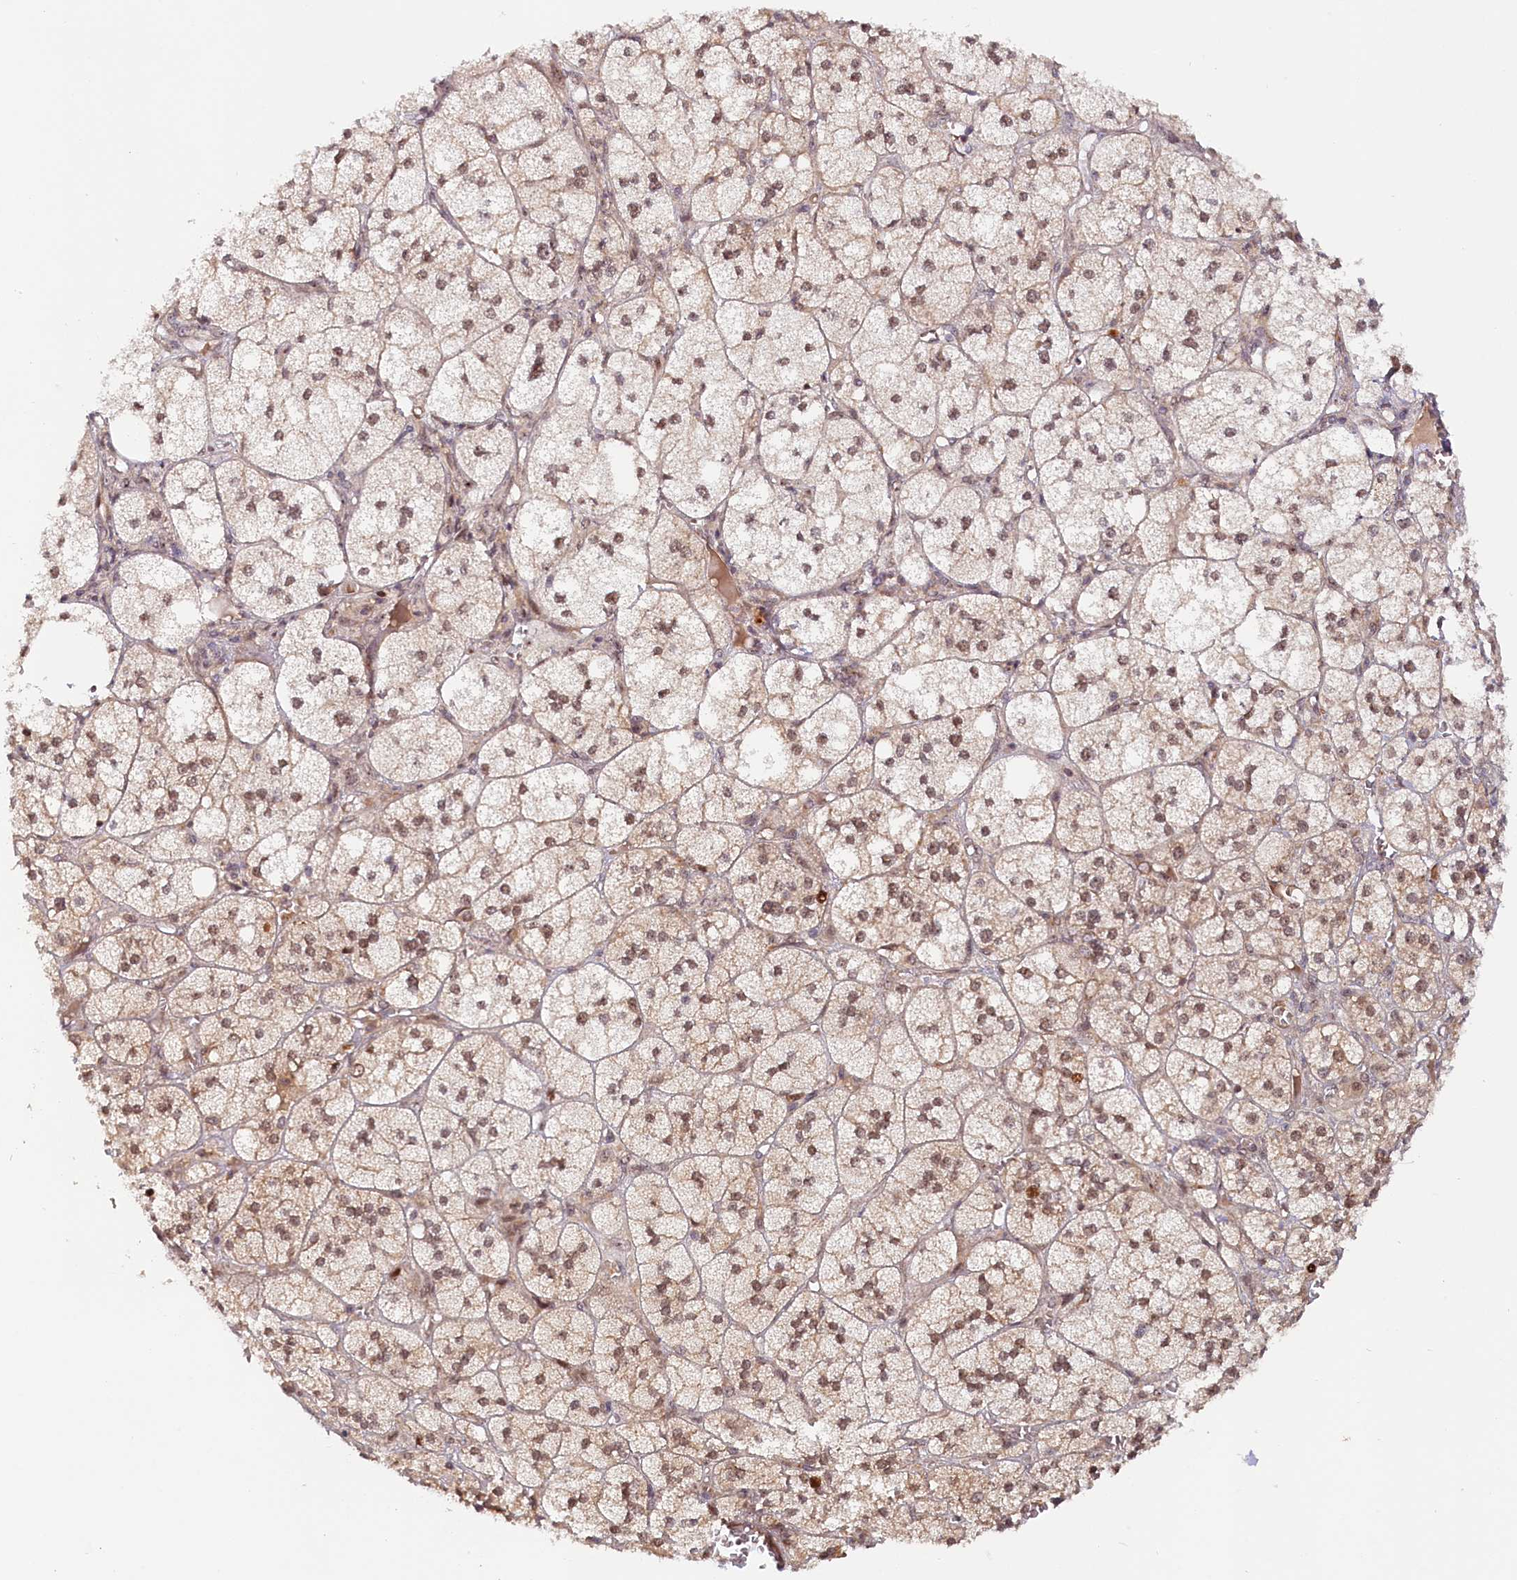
{"staining": {"intensity": "moderate", "quantity": ">75%", "location": "cytoplasmic/membranous,nuclear"}, "tissue": "adrenal gland", "cell_type": "Glandular cells", "image_type": "normal", "snomed": [{"axis": "morphology", "description": "Normal tissue, NOS"}, {"axis": "topography", "description": "Adrenal gland"}], "caption": "Human adrenal gland stained for a protein (brown) demonstrates moderate cytoplasmic/membranous,nuclear positive expression in approximately >75% of glandular cells.", "gene": "ANKRD24", "patient": {"sex": "female", "age": 61}}